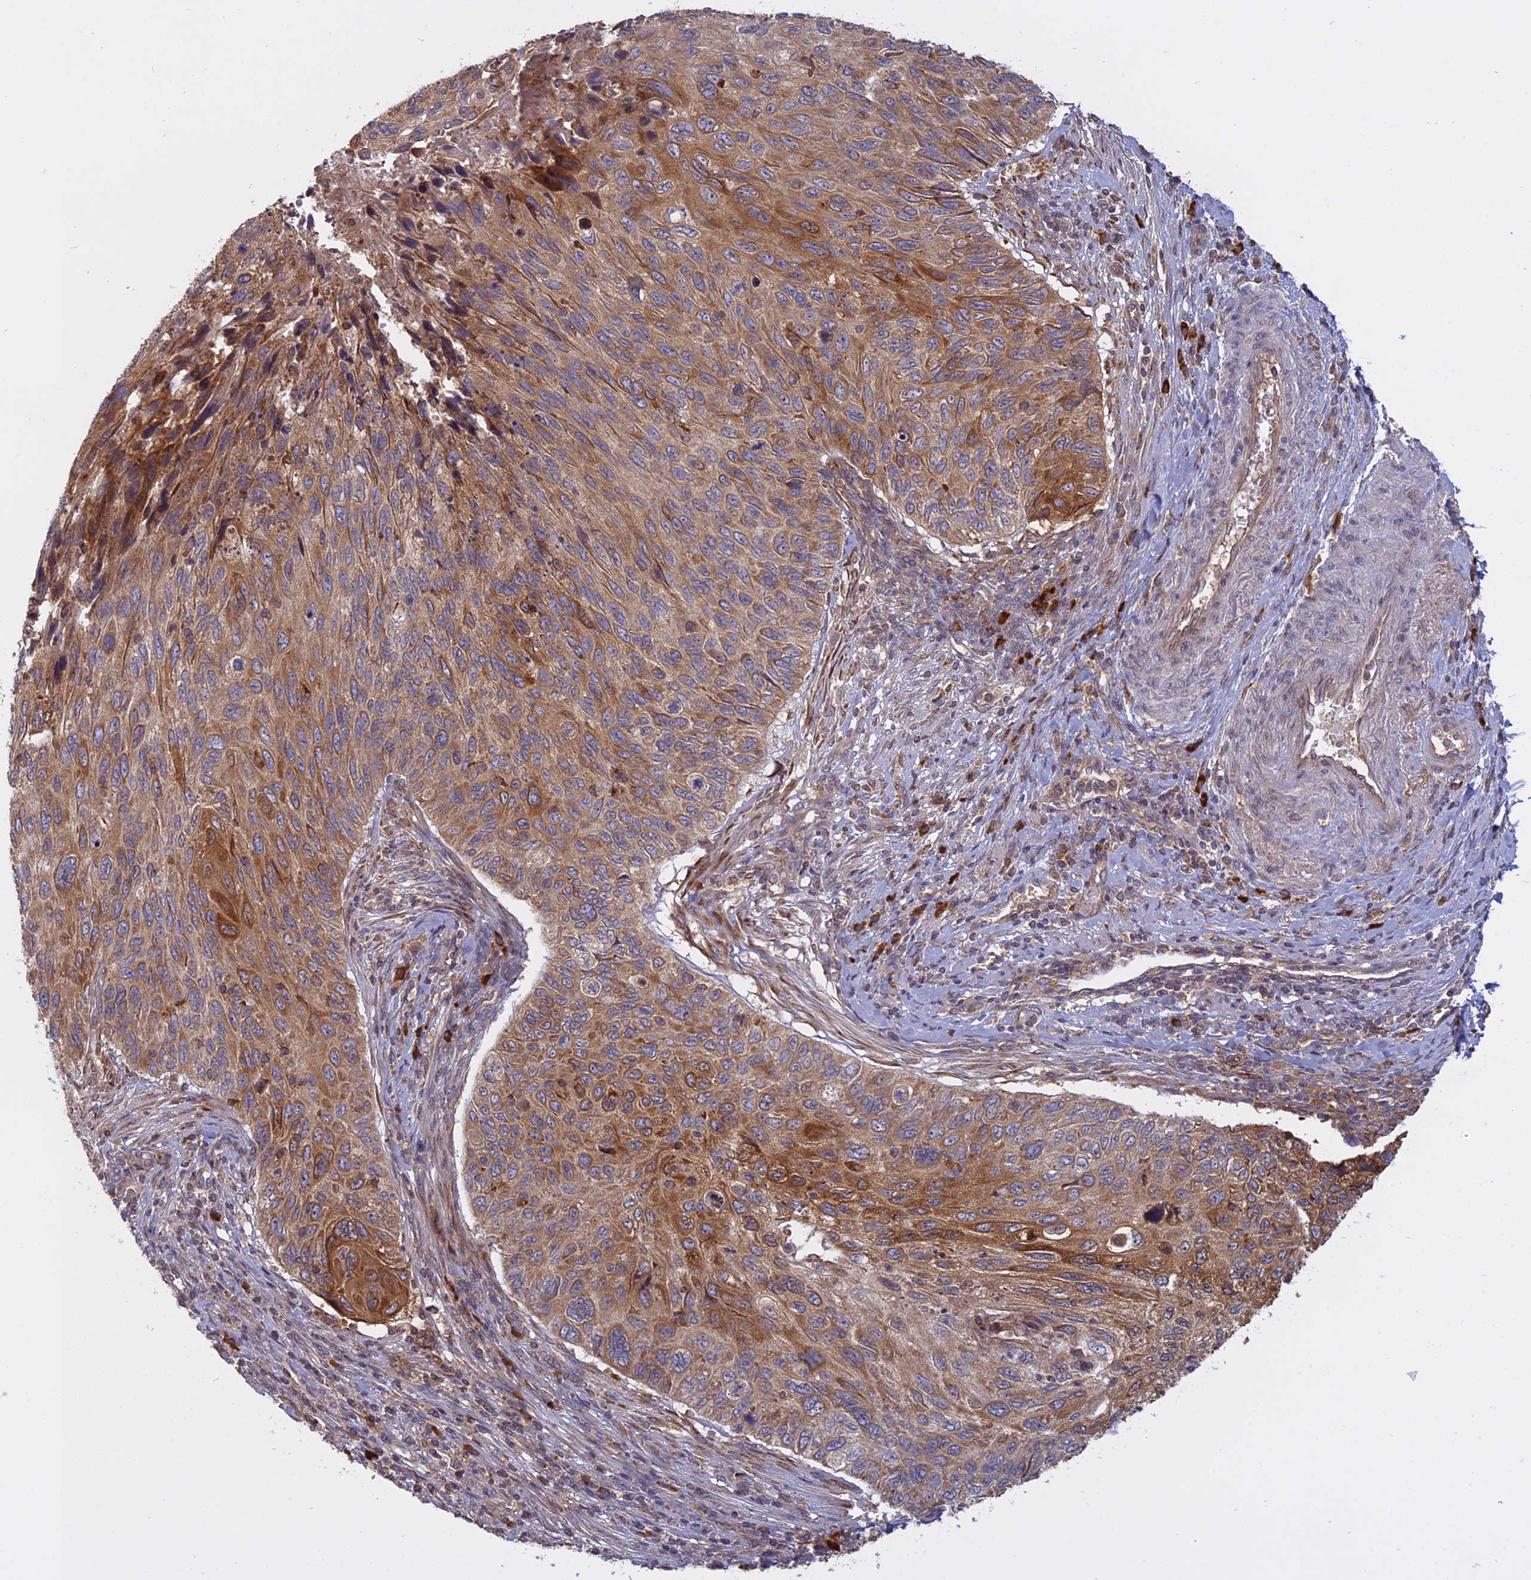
{"staining": {"intensity": "moderate", "quantity": ">75%", "location": "cytoplasmic/membranous"}, "tissue": "cervical cancer", "cell_type": "Tumor cells", "image_type": "cancer", "snomed": [{"axis": "morphology", "description": "Squamous cell carcinoma, NOS"}, {"axis": "topography", "description": "Cervix"}], "caption": "Cervical cancer stained with a brown dye demonstrates moderate cytoplasmic/membranous positive staining in about >75% of tumor cells.", "gene": "TMEM208", "patient": {"sex": "female", "age": 70}}